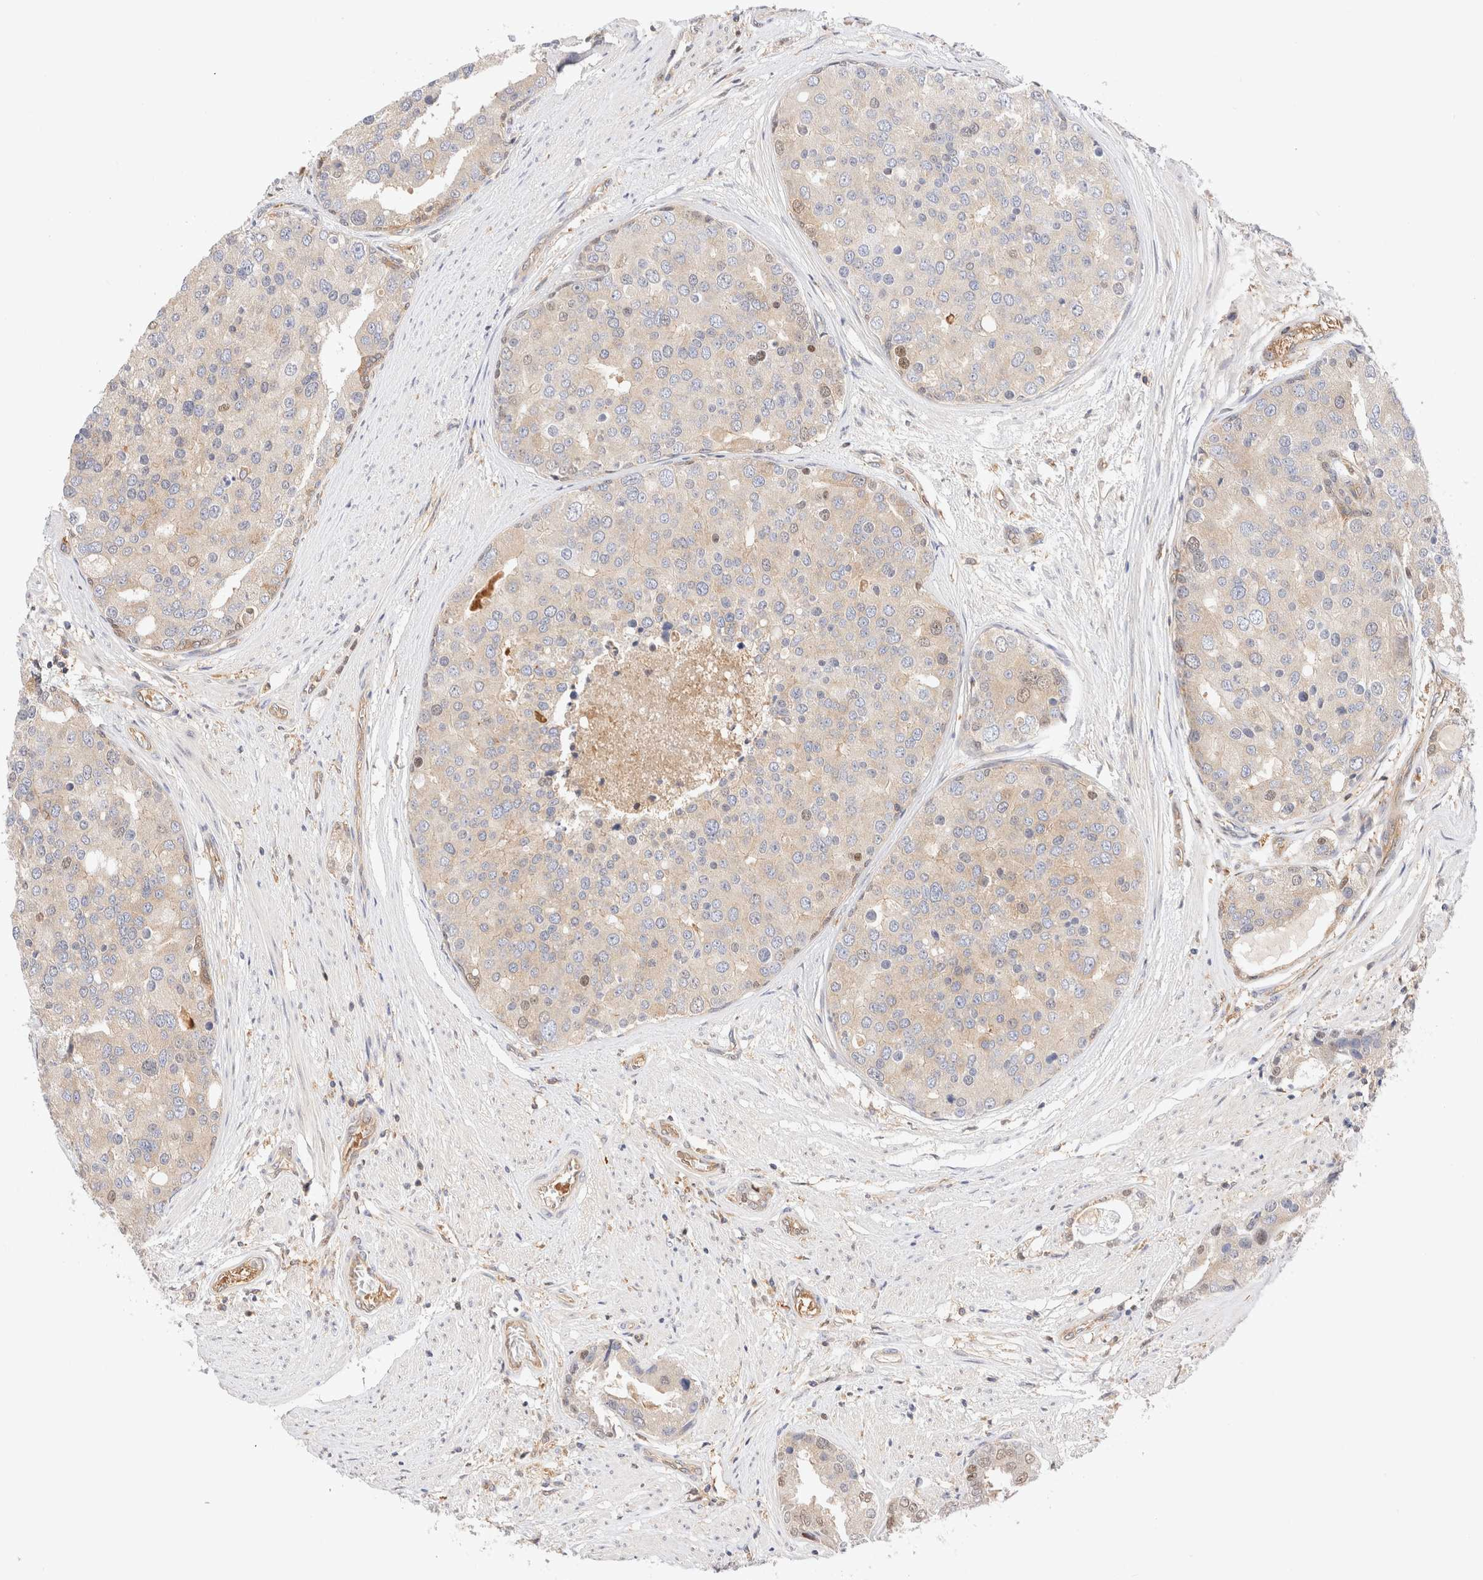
{"staining": {"intensity": "weak", "quantity": "25%-75%", "location": "cytoplasmic/membranous"}, "tissue": "prostate cancer", "cell_type": "Tumor cells", "image_type": "cancer", "snomed": [{"axis": "morphology", "description": "Adenocarcinoma, High grade"}, {"axis": "topography", "description": "Prostate"}], "caption": "Immunohistochemical staining of prostate cancer (high-grade adenocarcinoma) demonstrates low levels of weak cytoplasmic/membranous protein staining in about 25%-75% of tumor cells. (DAB (3,3'-diaminobenzidine) = brown stain, brightfield microscopy at high magnification).", "gene": "RABEP1", "patient": {"sex": "male", "age": 50}}